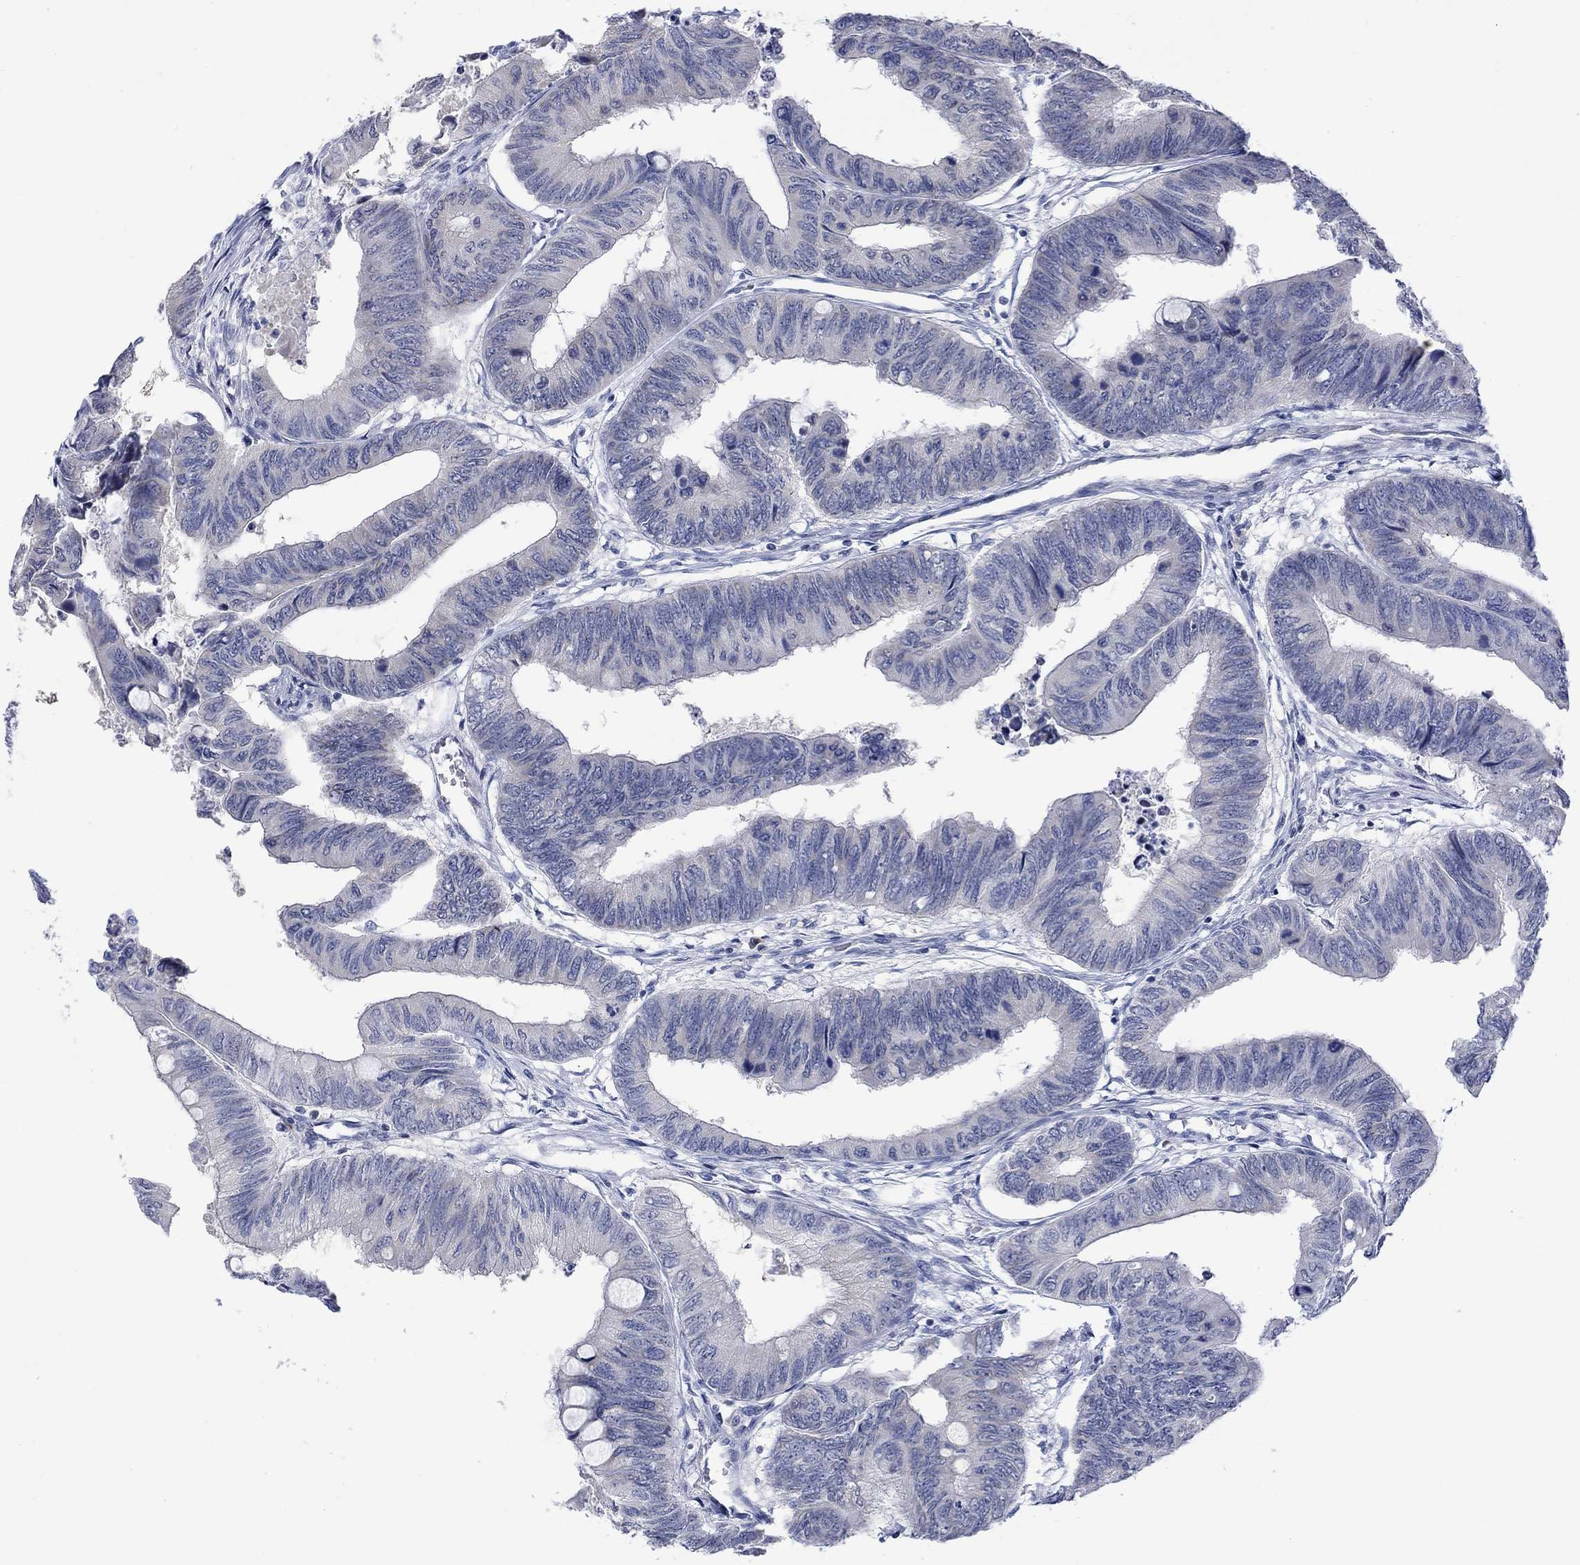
{"staining": {"intensity": "negative", "quantity": "none", "location": "none"}, "tissue": "colorectal cancer", "cell_type": "Tumor cells", "image_type": "cancer", "snomed": [{"axis": "morphology", "description": "Normal tissue, NOS"}, {"axis": "morphology", "description": "Adenocarcinoma, NOS"}, {"axis": "topography", "description": "Rectum"}, {"axis": "topography", "description": "Peripheral nerve tissue"}], "caption": "High magnification brightfield microscopy of colorectal cancer stained with DAB (3,3'-diaminobenzidine) (brown) and counterstained with hematoxylin (blue): tumor cells show no significant positivity.", "gene": "DCX", "patient": {"sex": "male", "age": 92}}